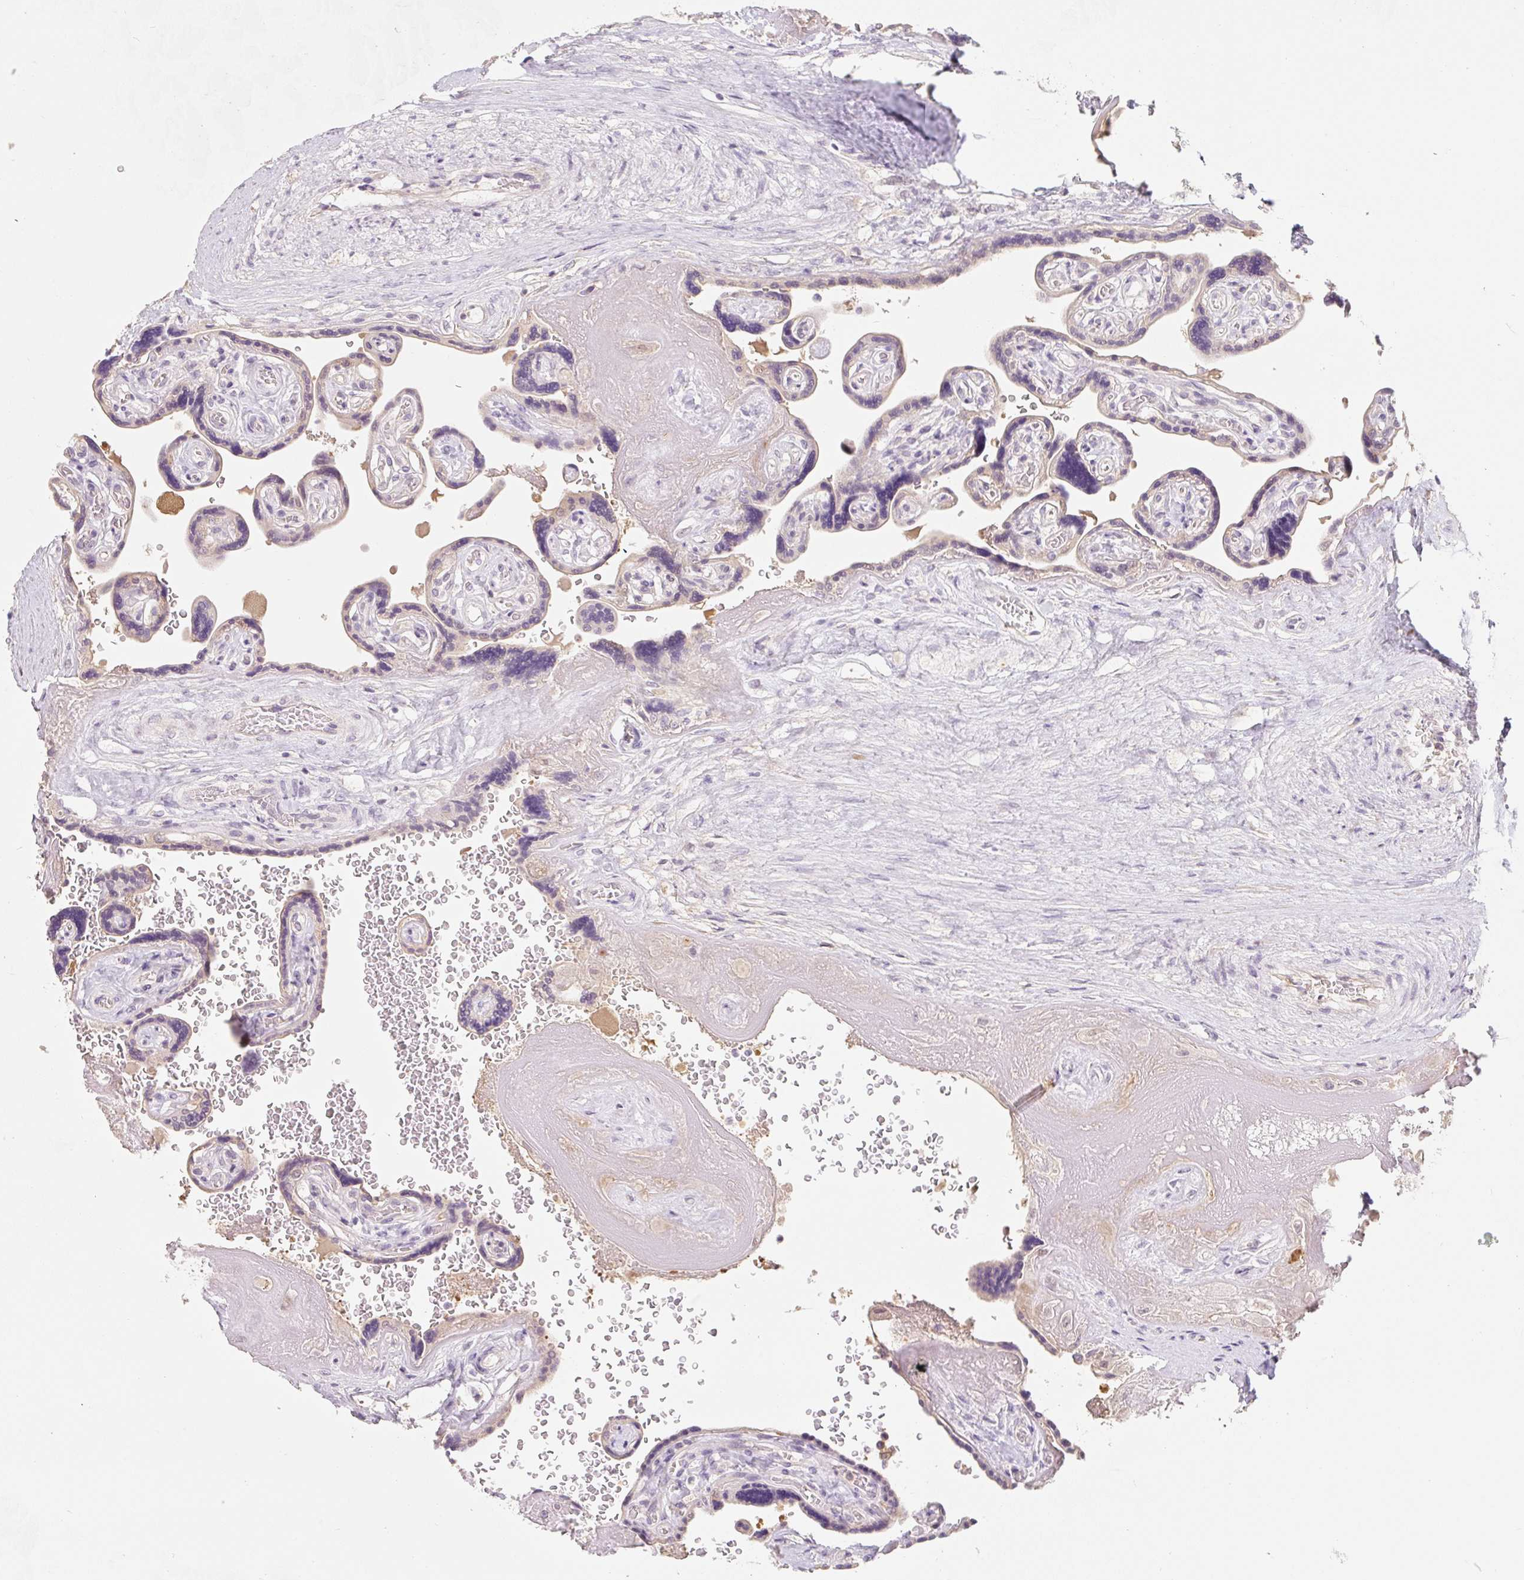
{"staining": {"intensity": "weak", "quantity": "25%-75%", "location": "cytoplasmic/membranous"}, "tissue": "placenta", "cell_type": "Trophoblastic cells", "image_type": "normal", "snomed": [{"axis": "morphology", "description": "Normal tissue, NOS"}, {"axis": "topography", "description": "Placenta"}], "caption": "Immunohistochemistry (IHC) image of benign human placenta stained for a protein (brown), which shows low levels of weak cytoplasmic/membranous expression in about 25%-75% of trophoblastic cells.", "gene": "MIA2", "patient": {"sex": "female", "age": 32}}